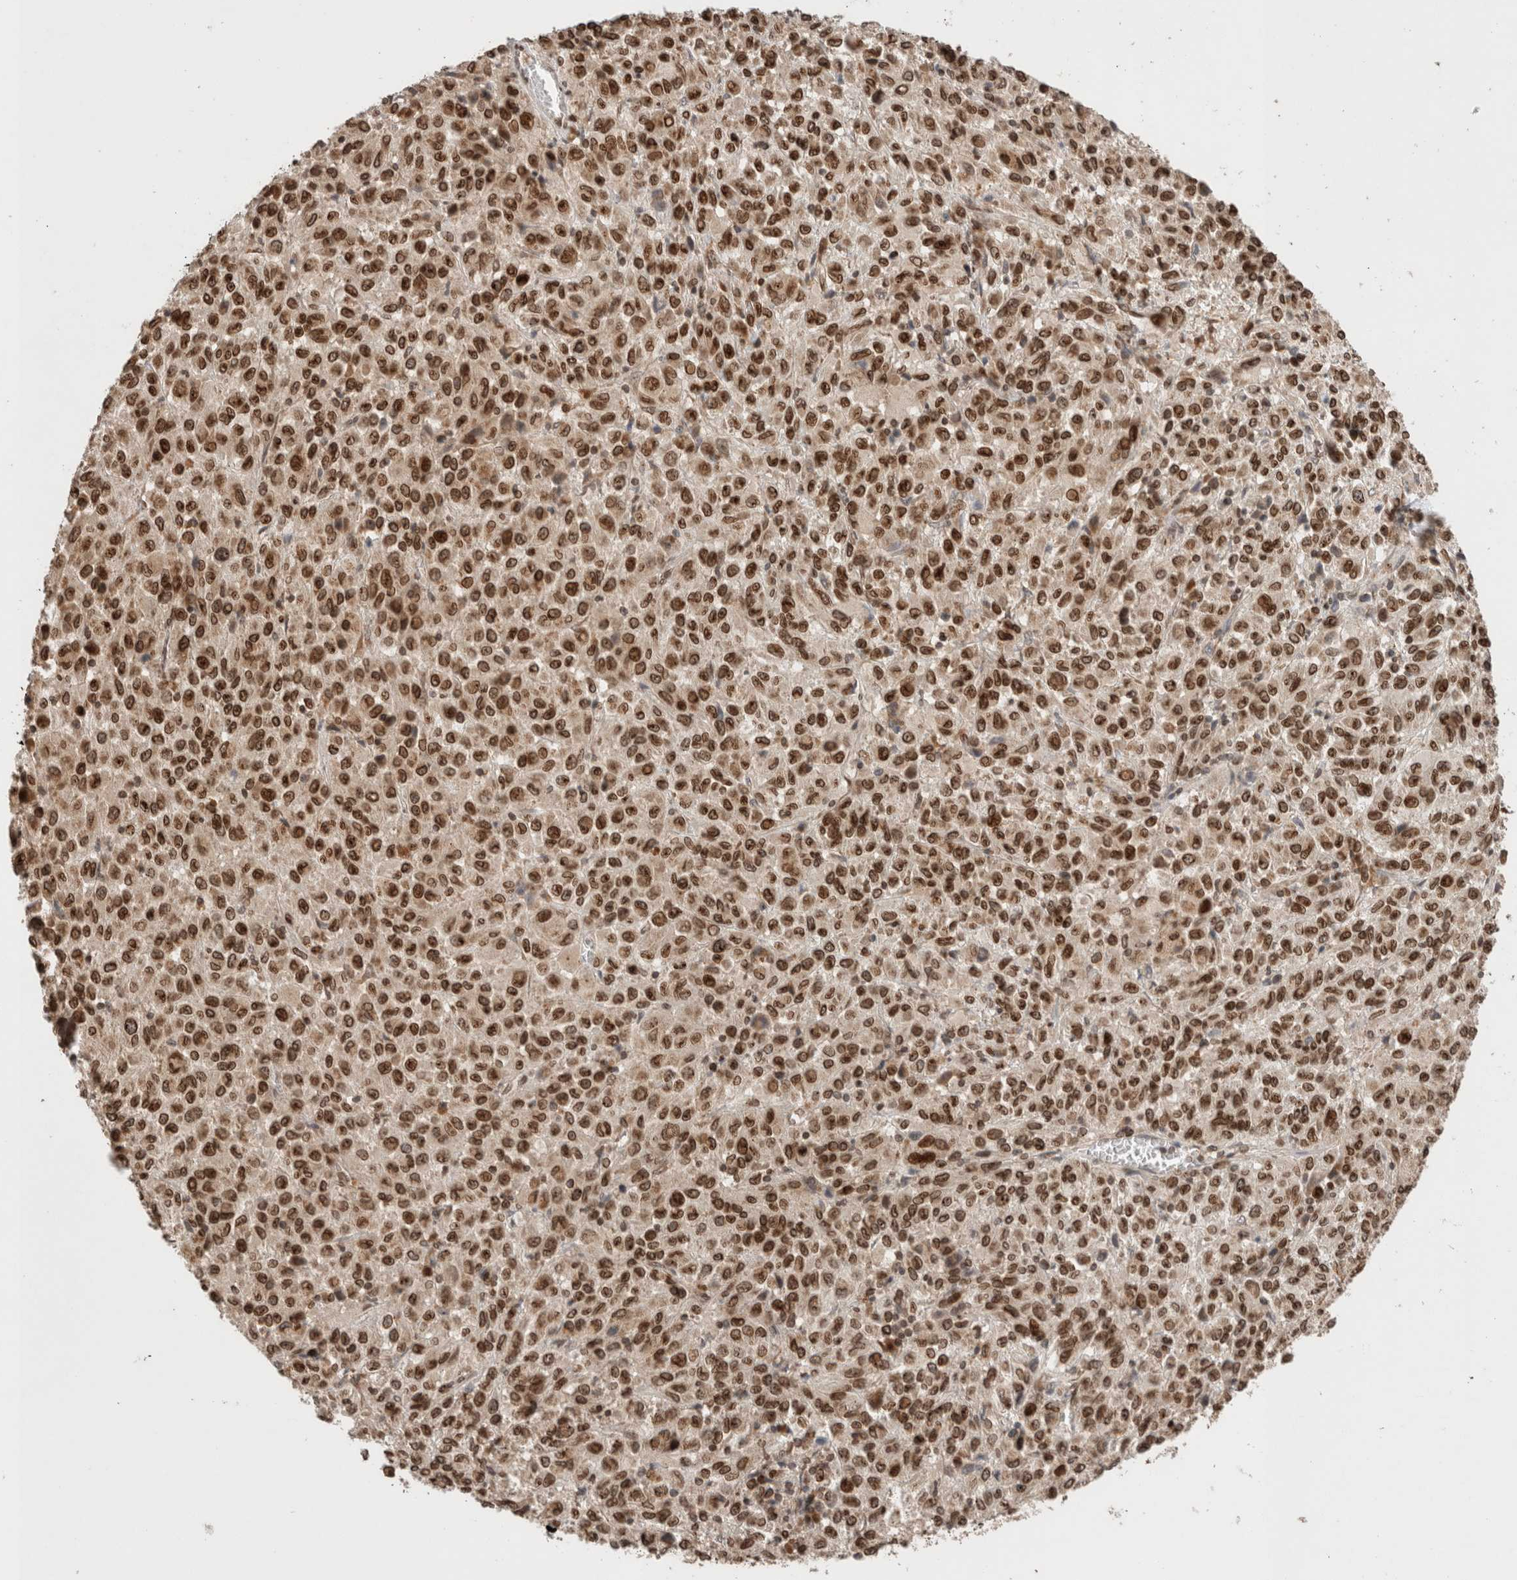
{"staining": {"intensity": "strong", "quantity": ">75%", "location": "nuclear"}, "tissue": "melanoma", "cell_type": "Tumor cells", "image_type": "cancer", "snomed": [{"axis": "morphology", "description": "Malignant melanoma, Metastatic site"}, {"axis": "topography", "description": "Lung"}], "caption": "Strong nuclear protein staining is appreciated in about >75% of tumor cells in malignant melanoma (metastatic site). (Brightfield microscopy of DAB IHC at high magnification).", "gene": "TPR", "patient": {"sex": "male", "age": 64}}